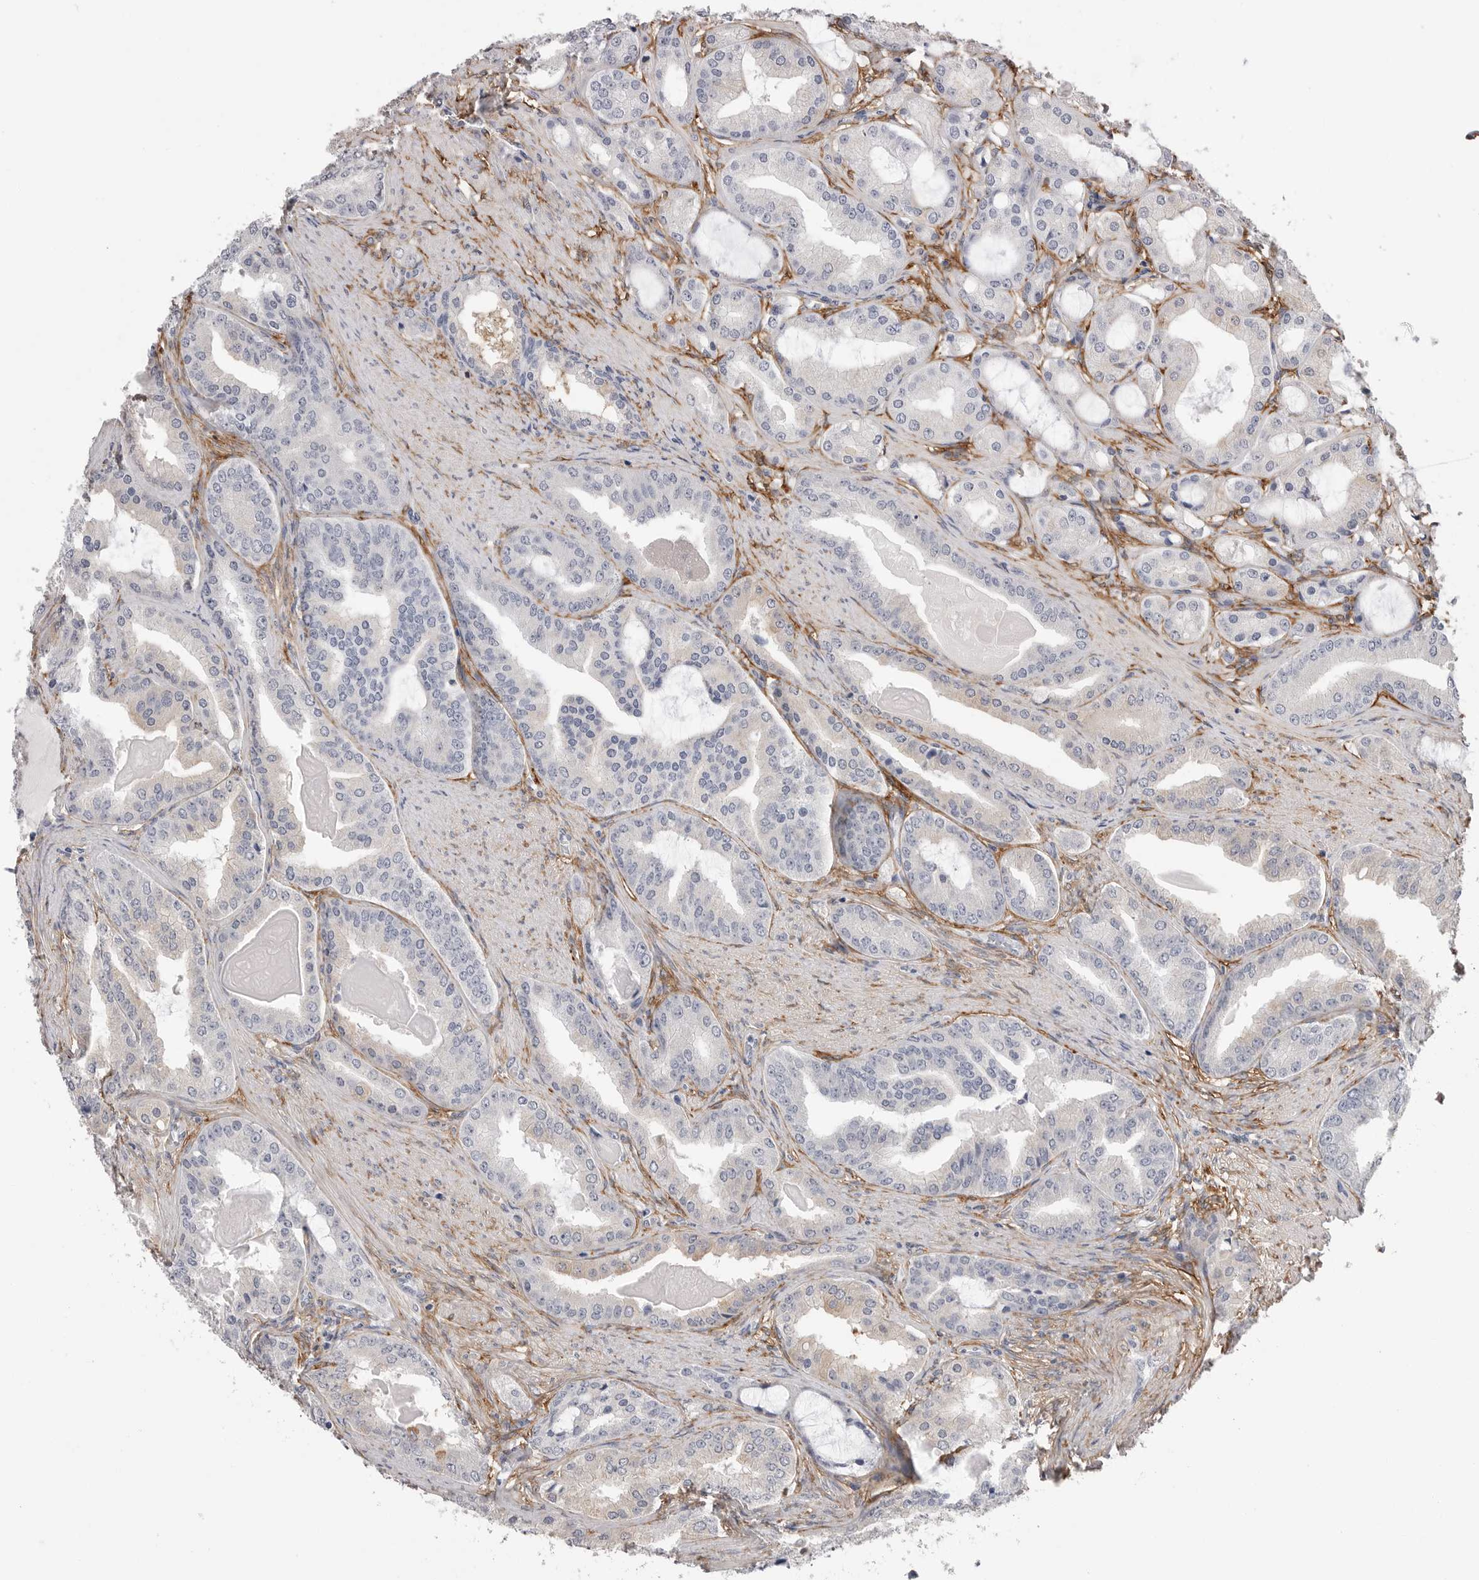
{"staining": {"intensity": "negative", "quantity": "none", "location": "none"}, "tissue": "prostate cancer", "cell_type": "Tumor cells", "image_type": "cancer", "snomed": [{"axis": "morphology", "description": "Adenocarcinoma, High grade"}, {"axis": "topography", "description": "Prostate"}], "caption": "The histopathology image demonstrates no significant staining in tumor cells of prostate cancer.", "gene": "AKAP12", "patient": {"sex": "male", "age": 60}}